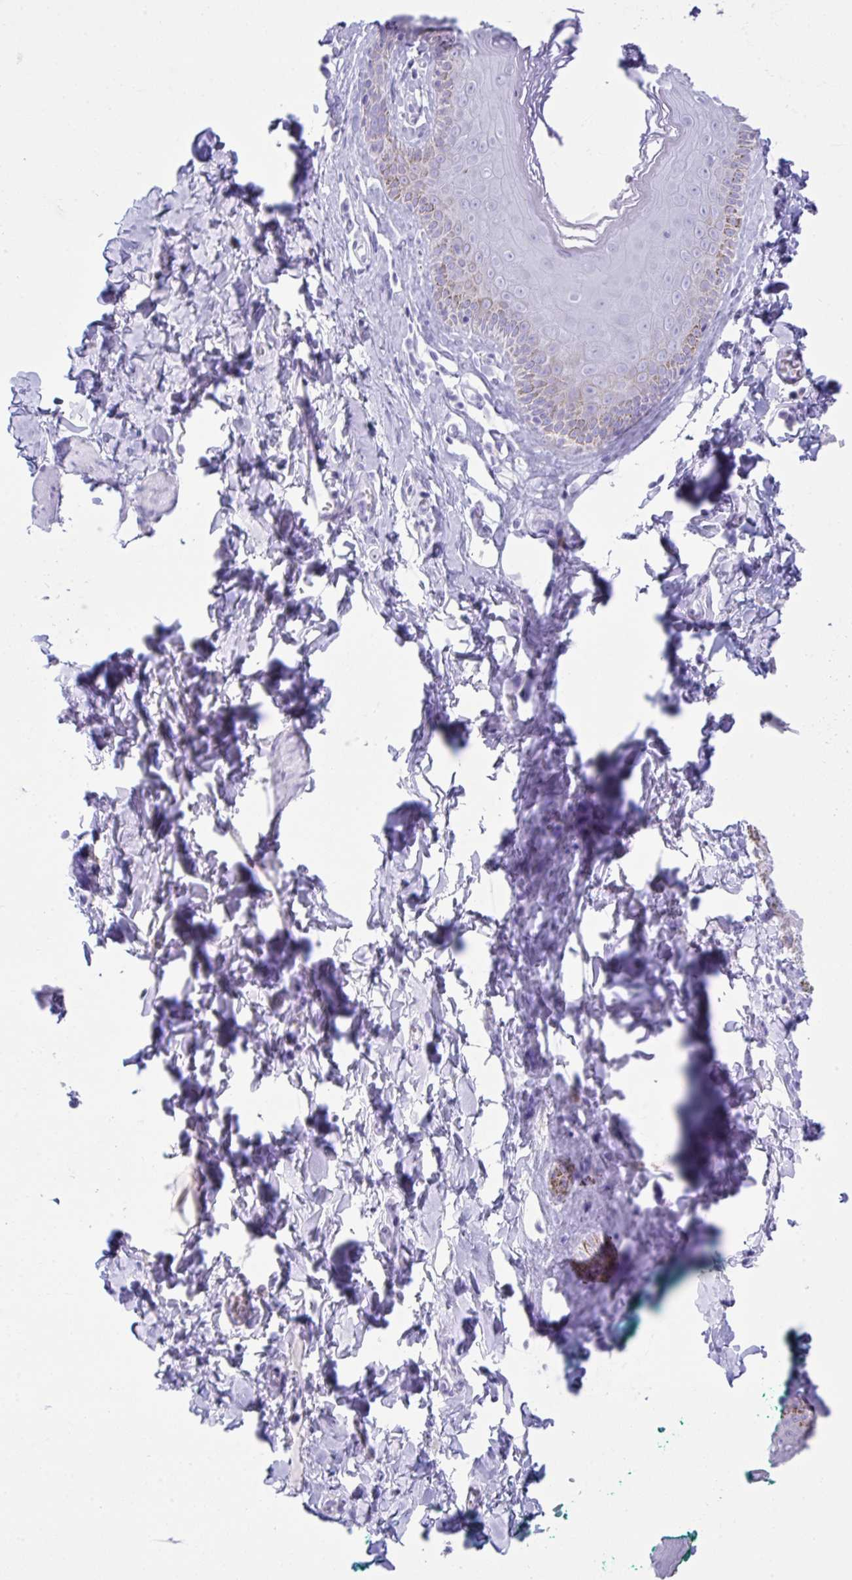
{"staining": {"intensity": "negative", "quantity": "none", "location": "none"}, "tissue": "skin", "cell_type": "Epidermal cells", "image_type": "normal", "snomed": [{"axis": "morphology", "description": "Normal tissue, NOS"}, {"axis": "topography", "description": "Vulva"}, {"axis": "topography", "description": "Peripheral nerve tissue"}], "caption": "Immunohistochemistry histopathology image of benign skin: human skin stained with DAB reveals no significant protein staining in epidermal cells.", "gene": "PSCA", "patient": {"sex": "female", "age": 66}}